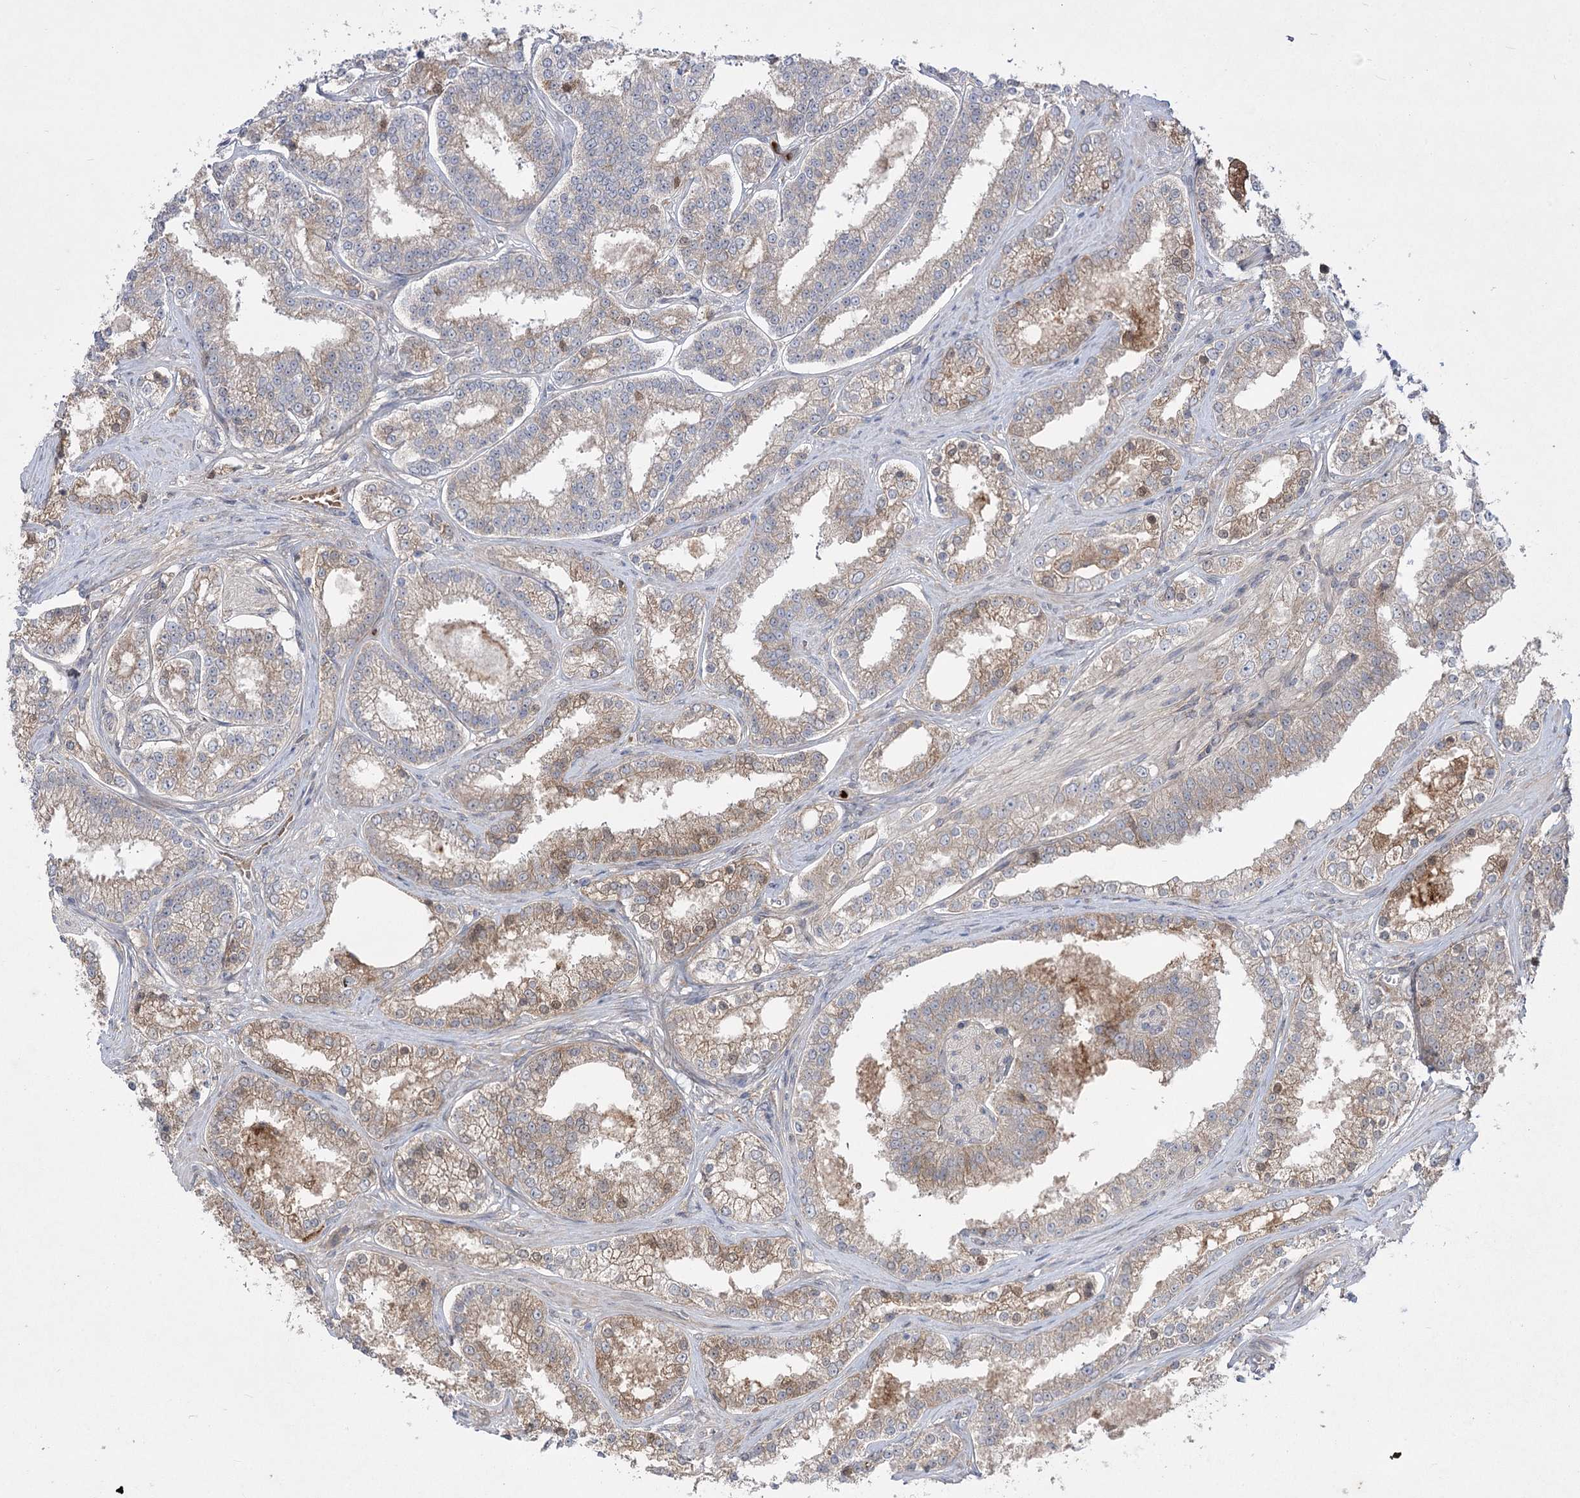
{"staining": {"intensity": "weak", "quantity": "25%-75%", "location": "cytoplasmic/membranous,nuclear"}, "tissue": "prostate cancer", "cell_type": "Tumor cells", "image_type": "cancer", "snomed": [{"axis": "morphology", "description": "Normal tissue, NOS"}, {"axis": "morphology", "description": "Adenocarcinoma, High grade"}, {"axis": "topography", "description": "Prostate"}], "caption": "Immunohistochemical staining of human prostate cancer reveals low levels of weak cytoplasmic/membranous and nuclear protein positivity in about 25%-75% of tumor cells.", "gene": "PLEKHA5", "patient": {"sex": "male", "age": 83}}